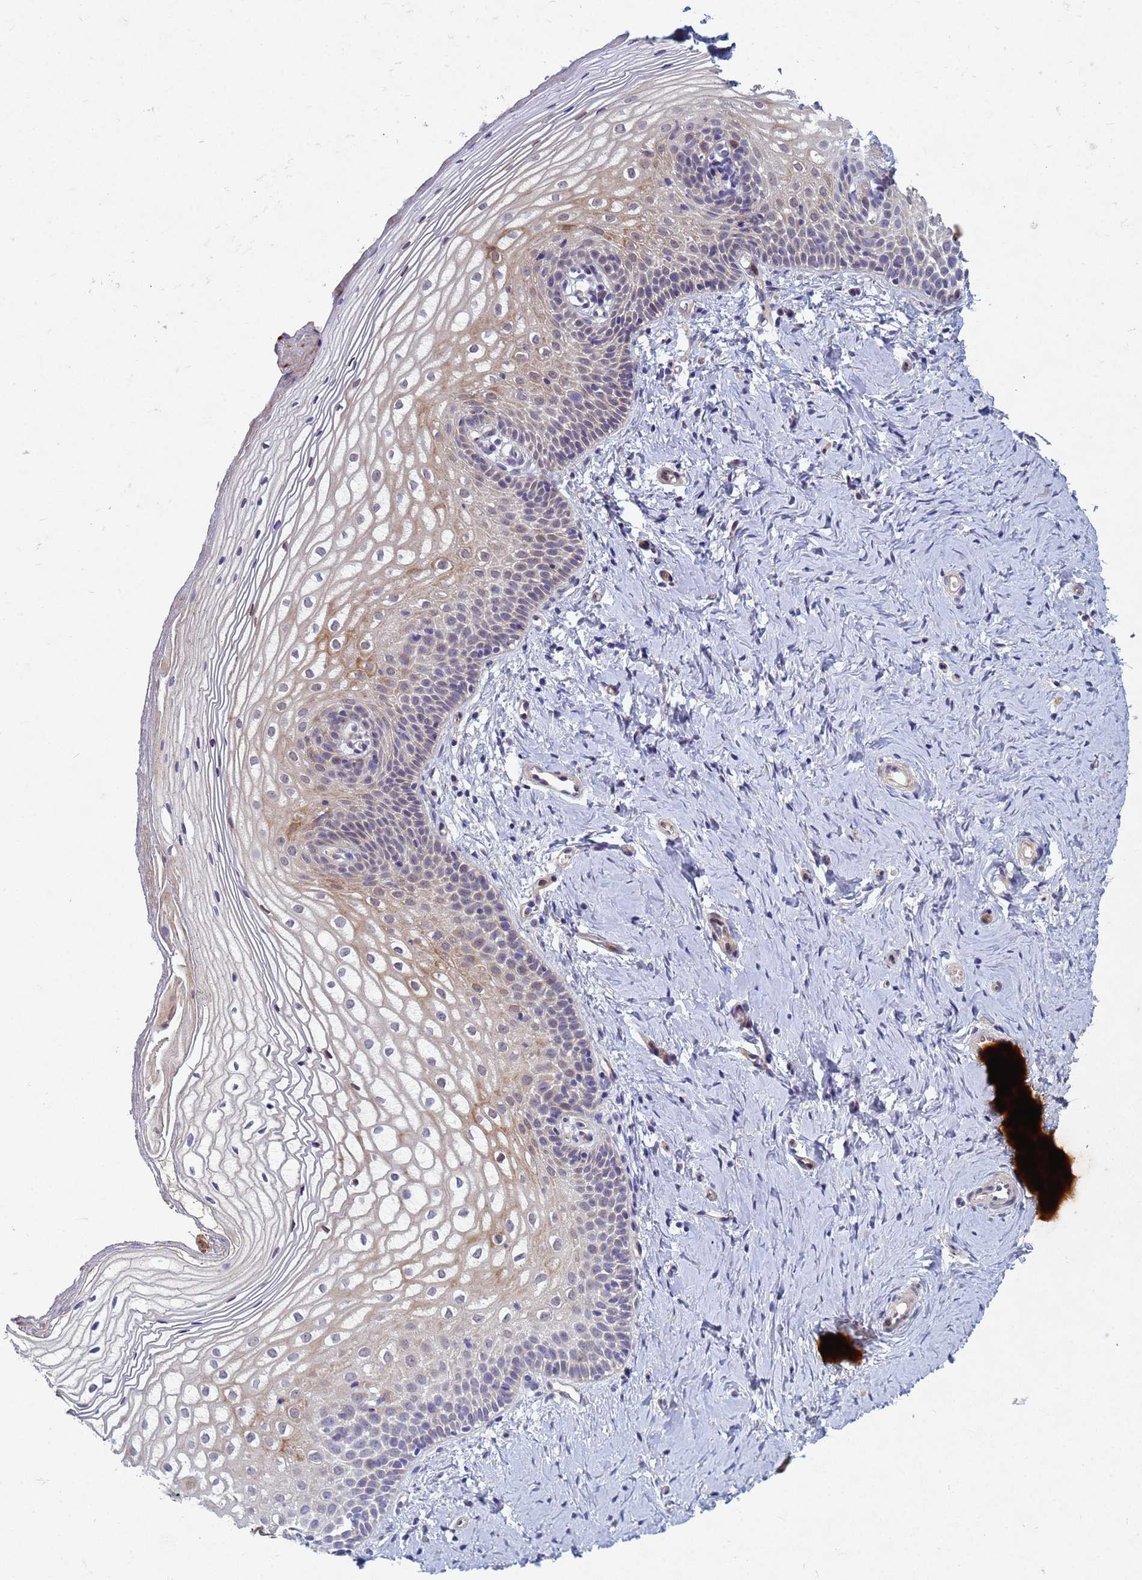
{"staining": {"intensity": "moderate", "quantity": "<25%", "location": "cytoplasmic/membranous"}, "tissue": "vagina", "cell_type": "Squamous epithelial cells", "image_type": "normal", "snomed": [{"axis": "morphology", "description": "Normal tissue, NOS"}, {"axis": "topography", "description": "Vagina"}], "caption": "Immunohistochemistry of unremarkable human vagina reveals low levels of moderate cytoplasmic/membranous positivity in about <25% of squamous epithelial cells.", "gene": "TNPO2", "patient": {"sex": "female", "age": 56}}